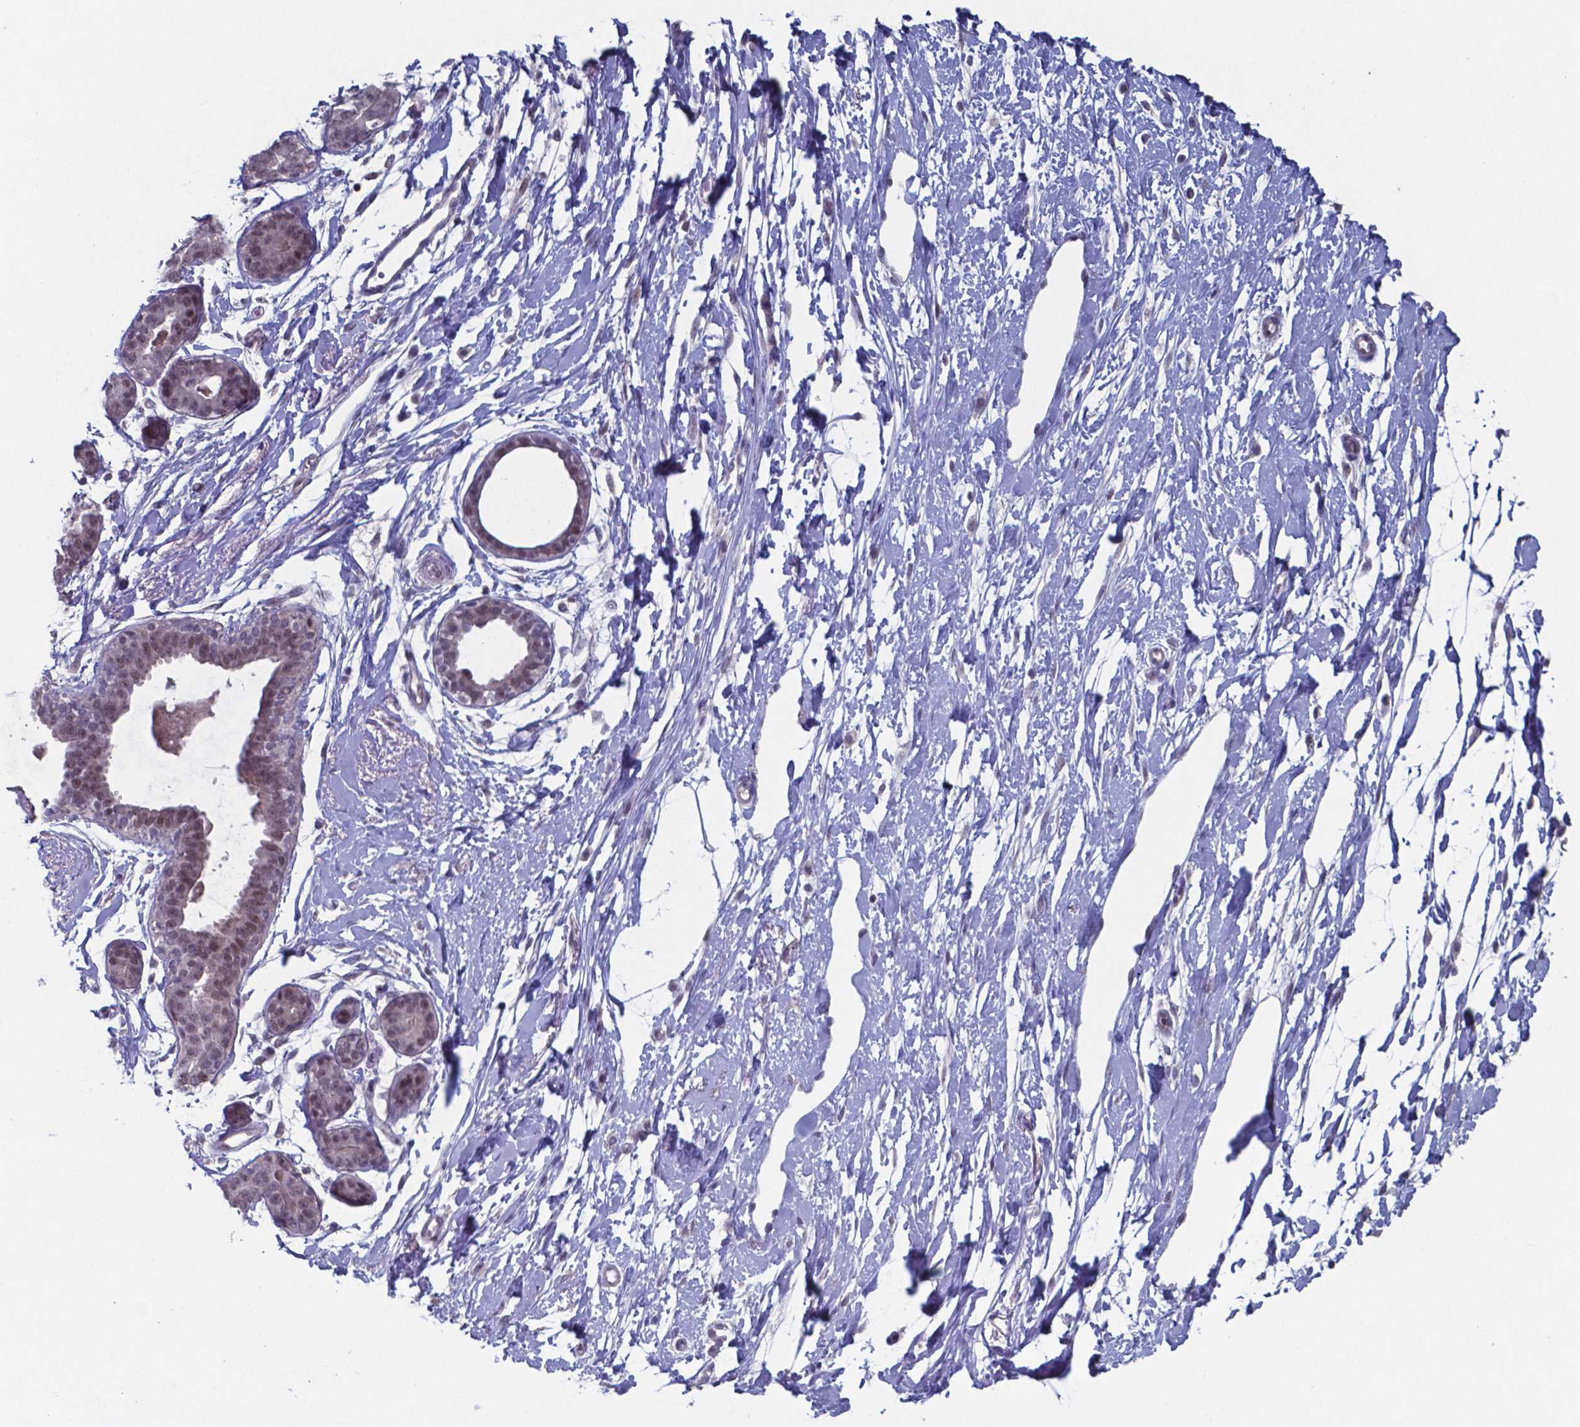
{"staining": {"intensity": "negative", "quantity": "none", "location": "none"}, "tissue": "breast", "cell_type": "Adipocytes", "image_type": "normal", "snomed": [{"axis": "morphology", "description": "Normal tissue, NOS"}, {"axis": "topography", "description": "Breast"}], "caption": "This is an IHC histopathology image of unremarkable breast. There is no staining in adipocytes.", "gene": "TDP2", "patient": {"sex": "female", "age": 49}}